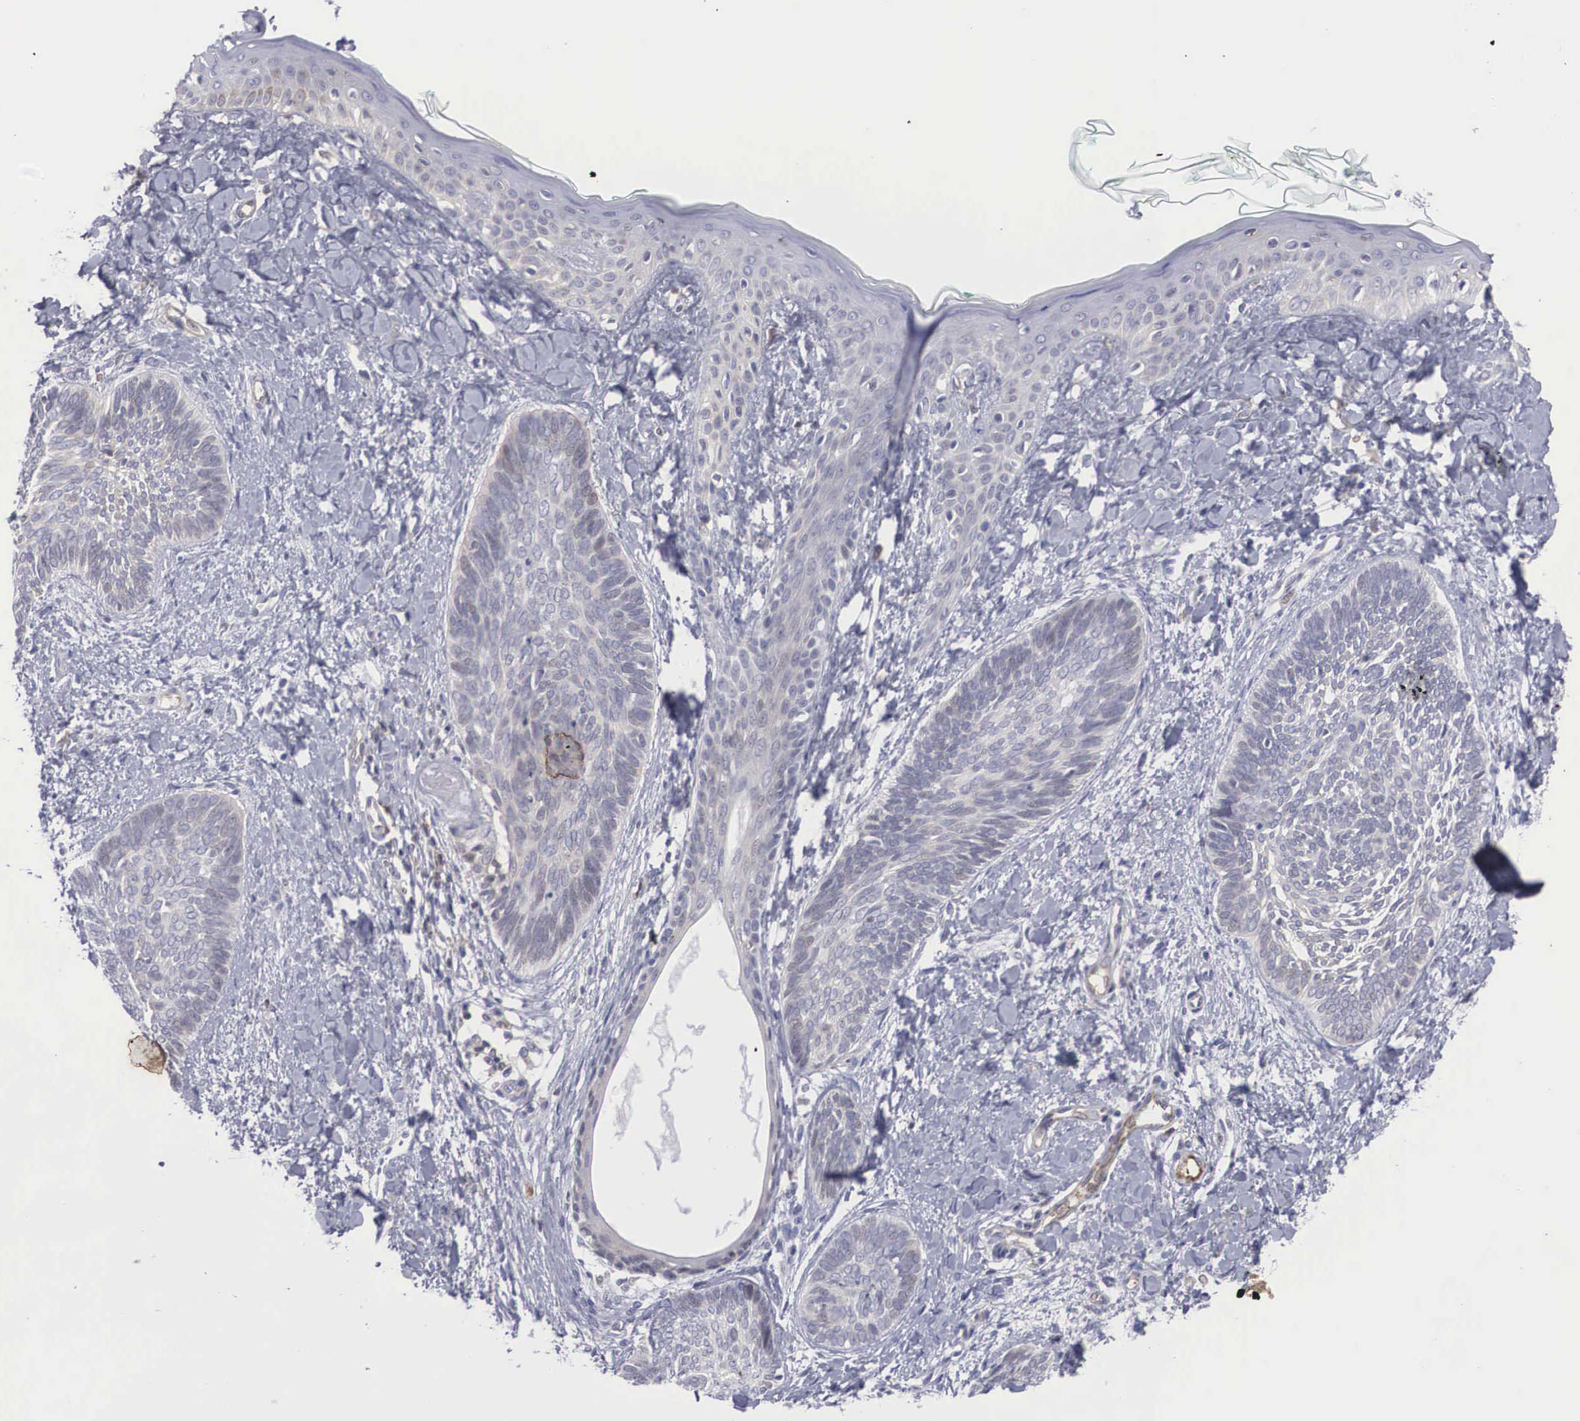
{"staining": {"intensity": "weak", "quantity": "<25%", "location": "cytoplasmic/membranous"}, "tissue": "skin cancer", "cell_type": "Tumor cells", "image_type": "cancer", "snomed": [{"axis": "morphology", "description": "Basal cell carcinoma"}, {"axis": "topography", "description": "Skin"}], "caption": "An image of basal cell carcinoma (skin) stained for a protein exhibits no brown staining in tumor cells.", "gene": "RBPJ", "patient": {"sex": "female", "age": 81}}